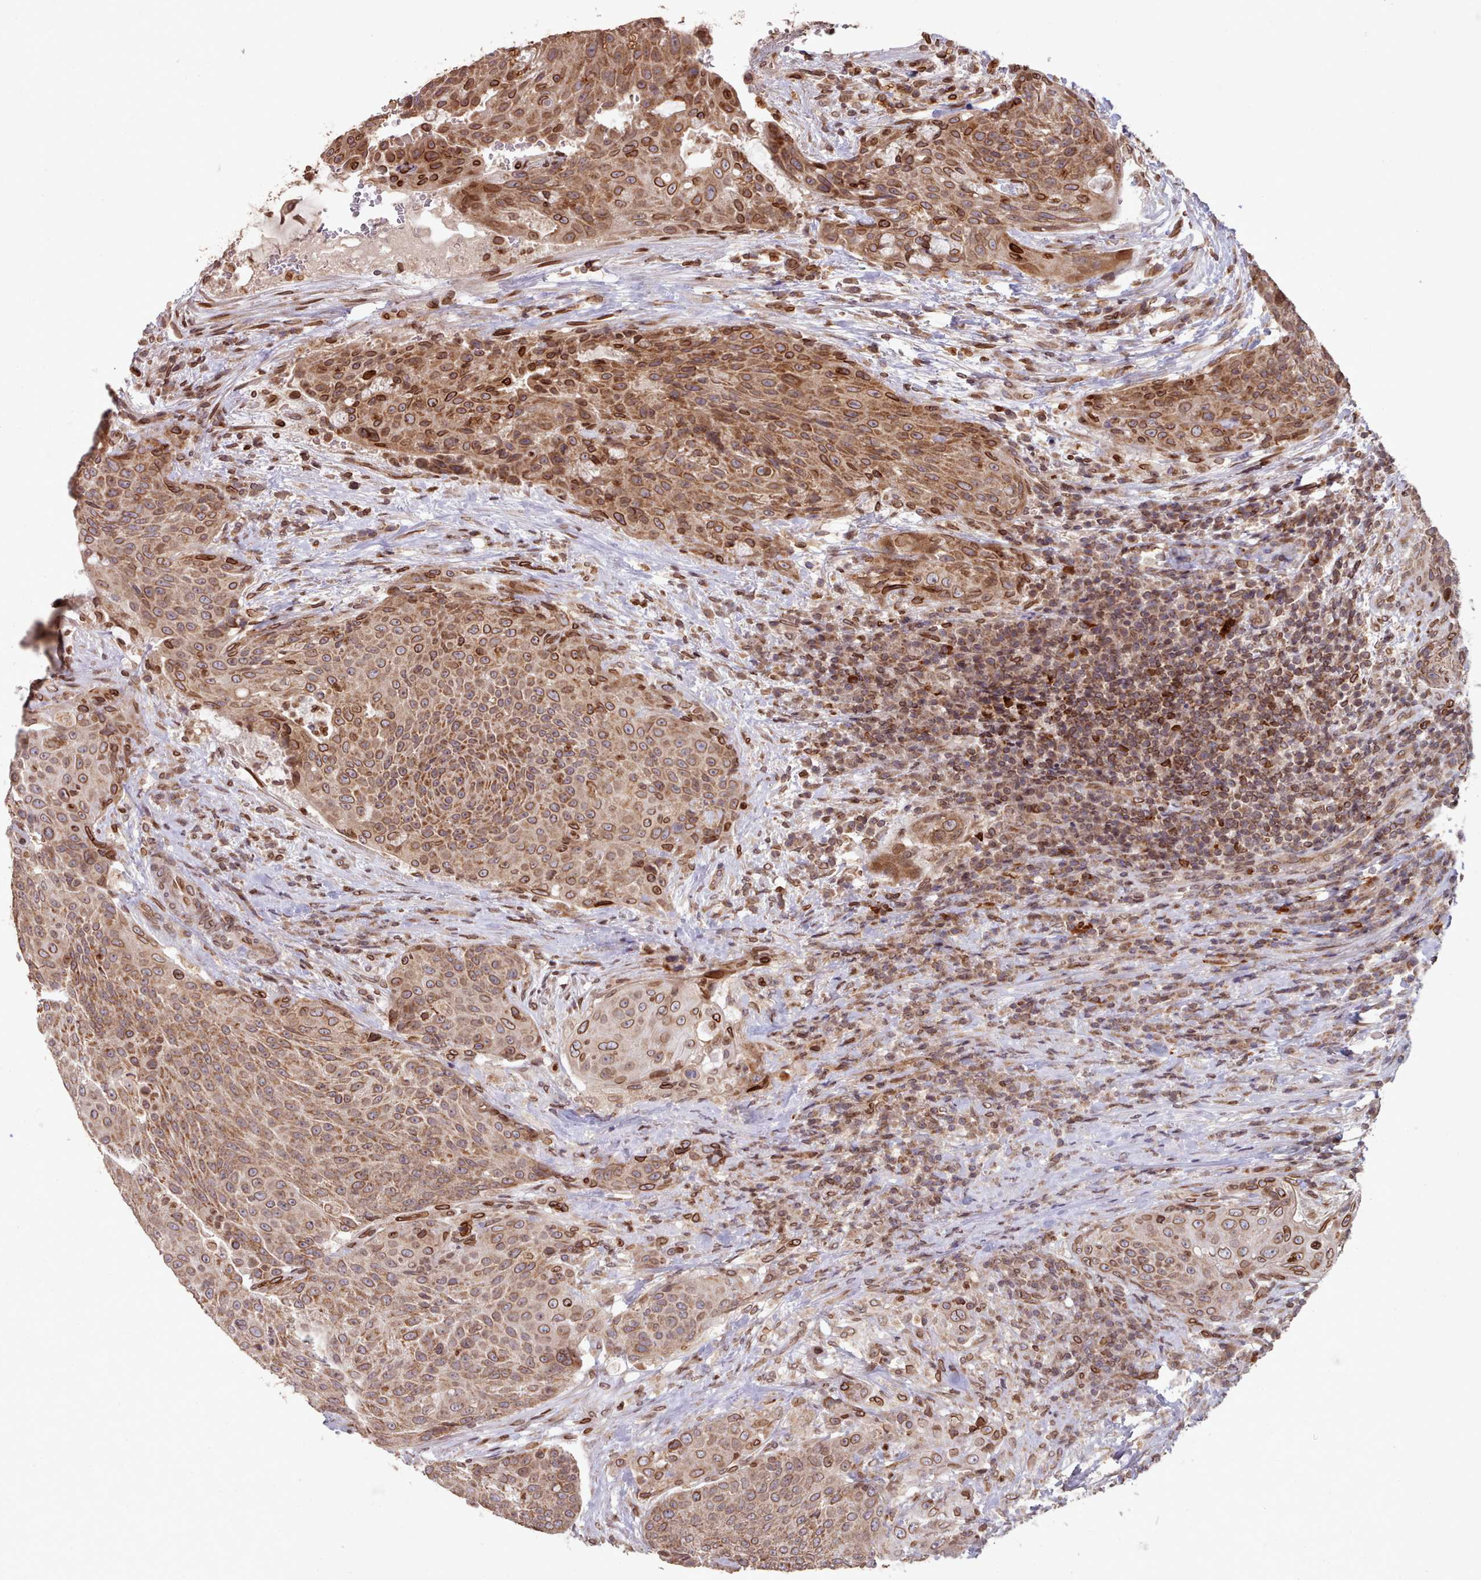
{"staining": {"intensity": "moderate", "quantity": ">75%", "location": "cytoplasmic/membranous,nuclear"}, "tissue": "urothelial cancer", "cell_type": "Tumor cells", "image_type": "cancer", "snomed": [{"axis": "morphology", "description": "Urothelial carcinoma, High grade"}, {"axis": "topography", "description": "Urinary bladder"}], "caption": "Immunohistochemical staining of urothelial cancer shows medium levels of moderate cytoplasmic/membranous and nuclear protein expression in about >75% of tumor cells.", "gene": "TOR1AIP1", "patient": {"sex": "female", "age": 63}}